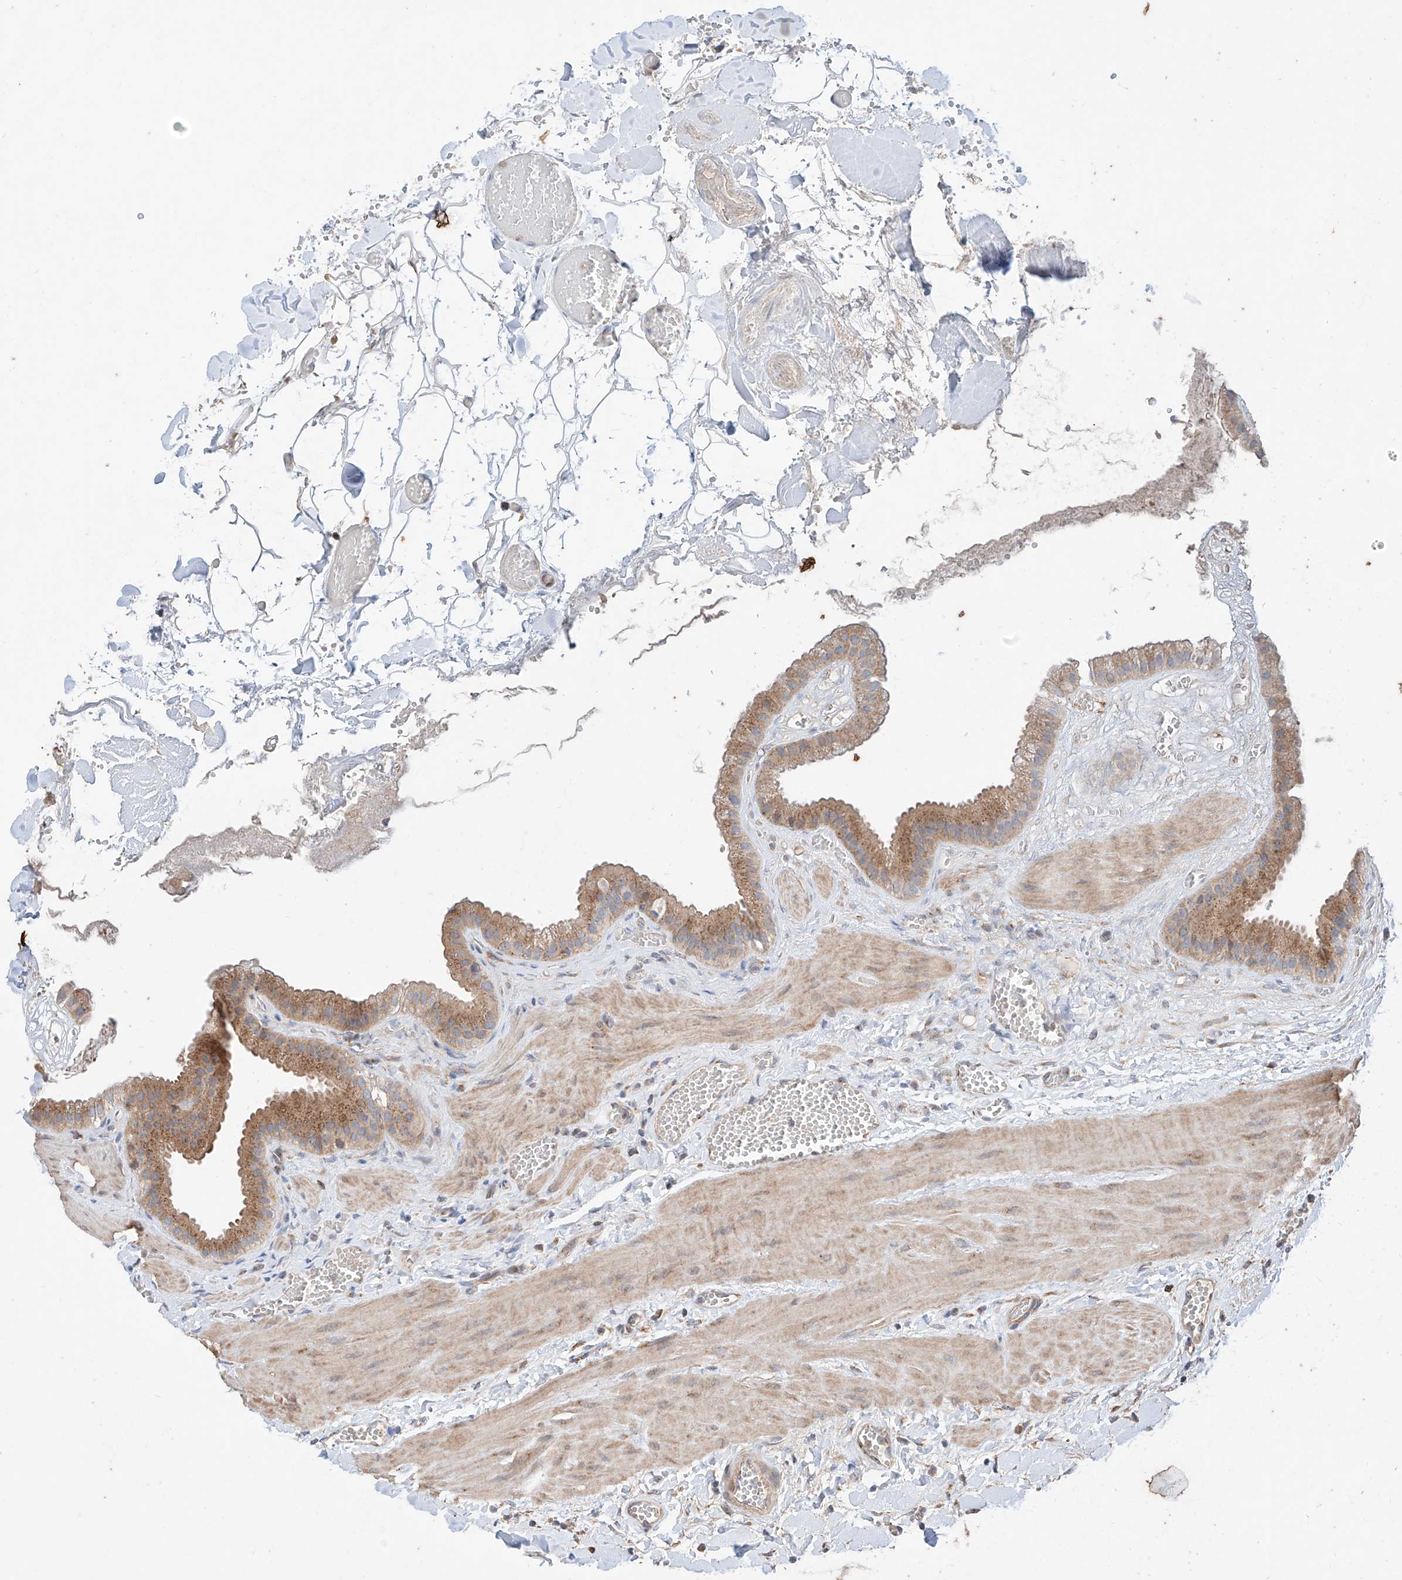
{"staining": {"intensity": "moderate", "quantity": "25%-75%", "location": "cytoplasmic/membranous"}, "tissue": "gallbladder", "cell_type": "Glandular cells", "image_type": "normal", "snomed": [{"axis": "morphology", "description": "Normal tissue, NOS"}, {"axis": "topography", "description": "Gallbladder"}], "caption": "A high-resolution image shows IHC staining of benign gallbladder, which shows moderate cytoplasmic/membranous staining in about 25%-75% of glandular cells. (Stains: DAB (3,3'-diaminobenzidine) in brown, nuclei in blue, Microscopy: brightfield microscopy at high magnification).", "gene": "MOSPD1", "patient": {"sex": "male", "age": 55}}